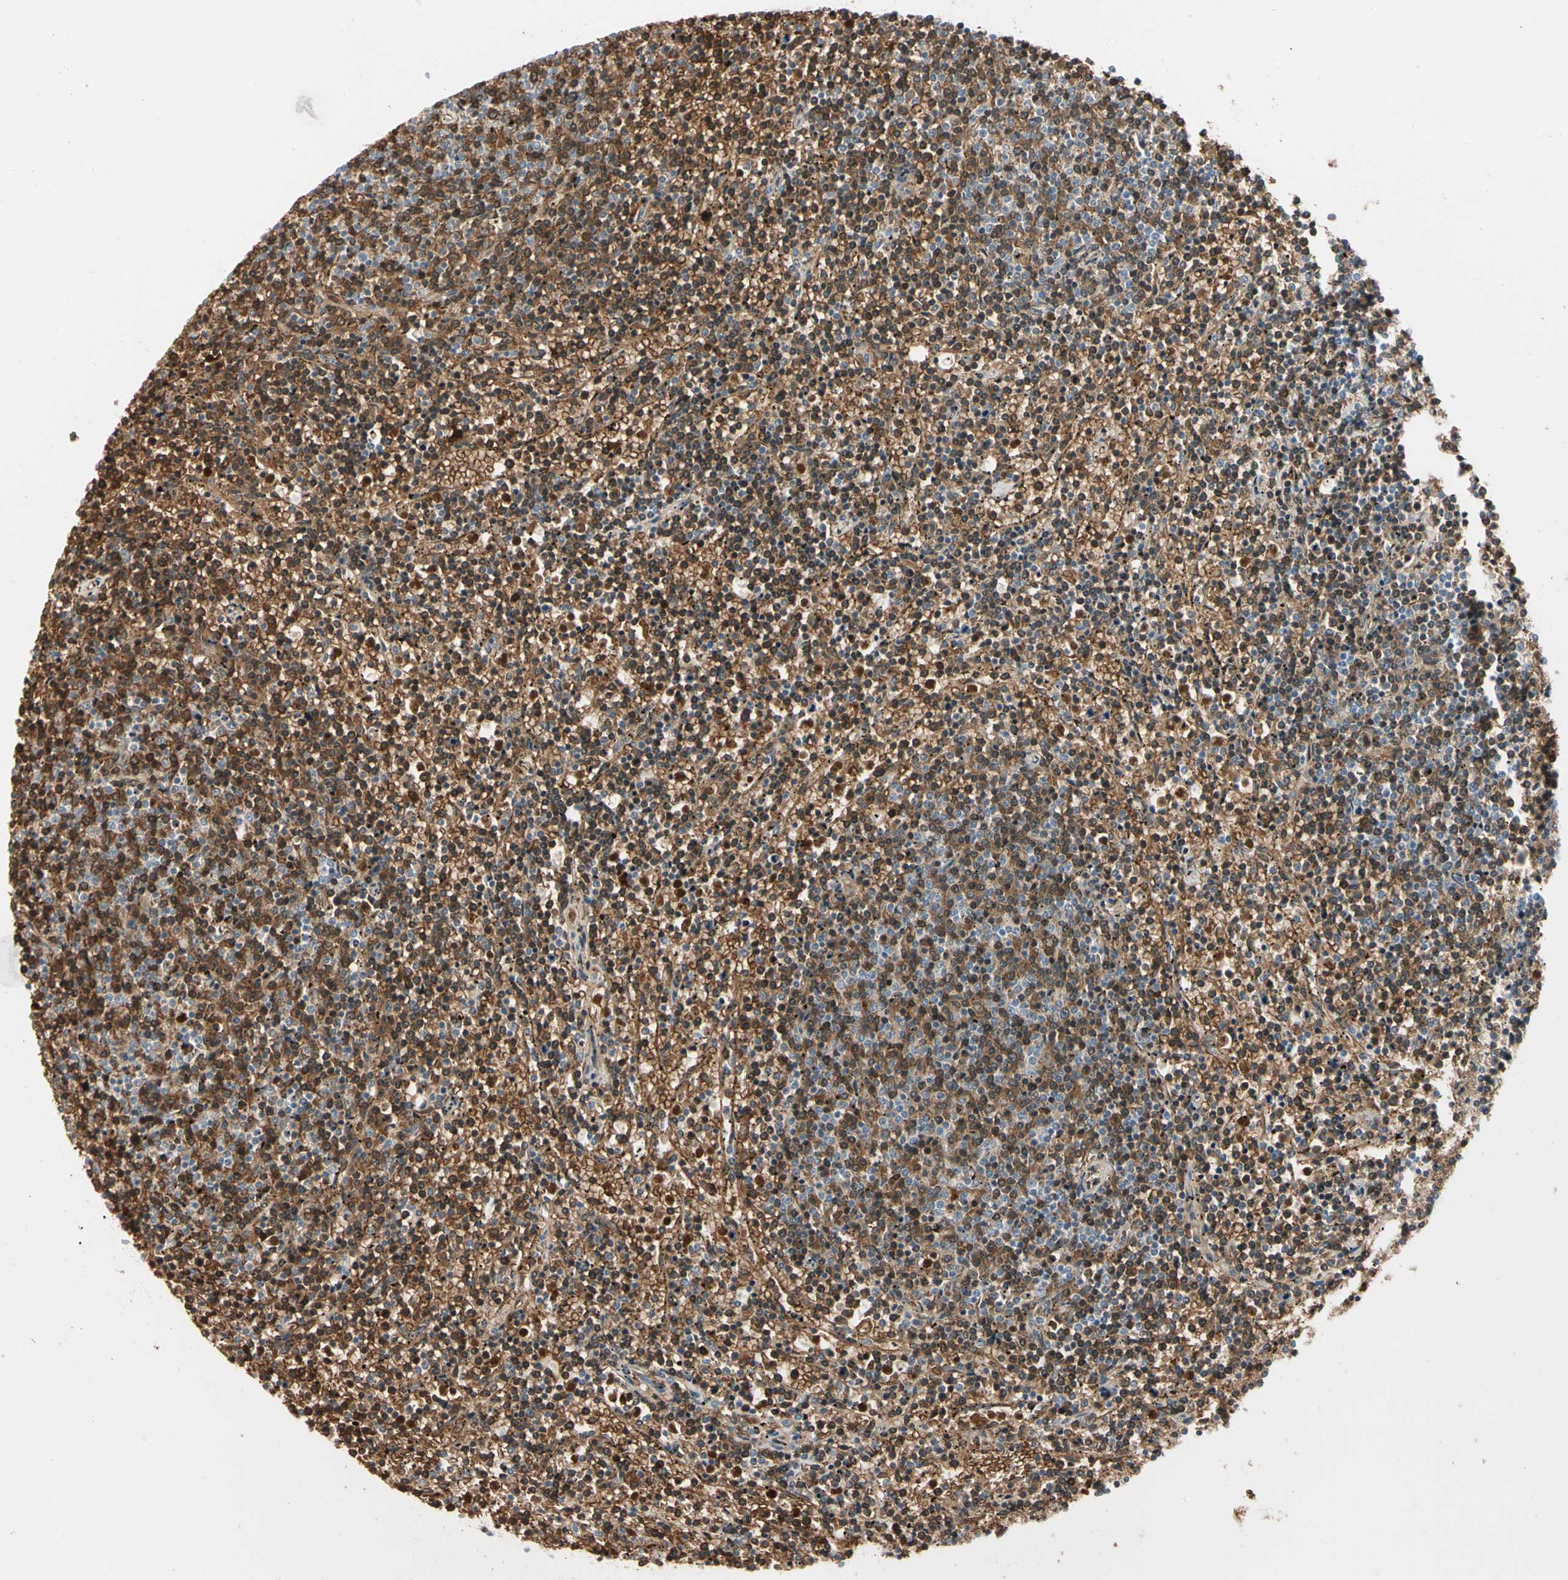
{"staining": {"intensity": "moderate", "quantity": ">75%", "location": "cytoplasmic/membranous"}, "tissue": "lymphoma", "cell_type": "Tumor cells", "image_type": "cancer", "snomed": [{"axis": "morphology", "description": "Malignant lymphoma, non-Hodgkin's type, Low grade"}, {"axis": "topography", "description": "Spleen"}], "caption": "Immunohistochemistry image of human lymphoma stained for a protein (brown), which displays medium levels of moderate cytoplasmic/membranous staining in approximately >75% of tumor cells.", "gene": "CA1", "patient": {"sex": "female", "age": 50}}